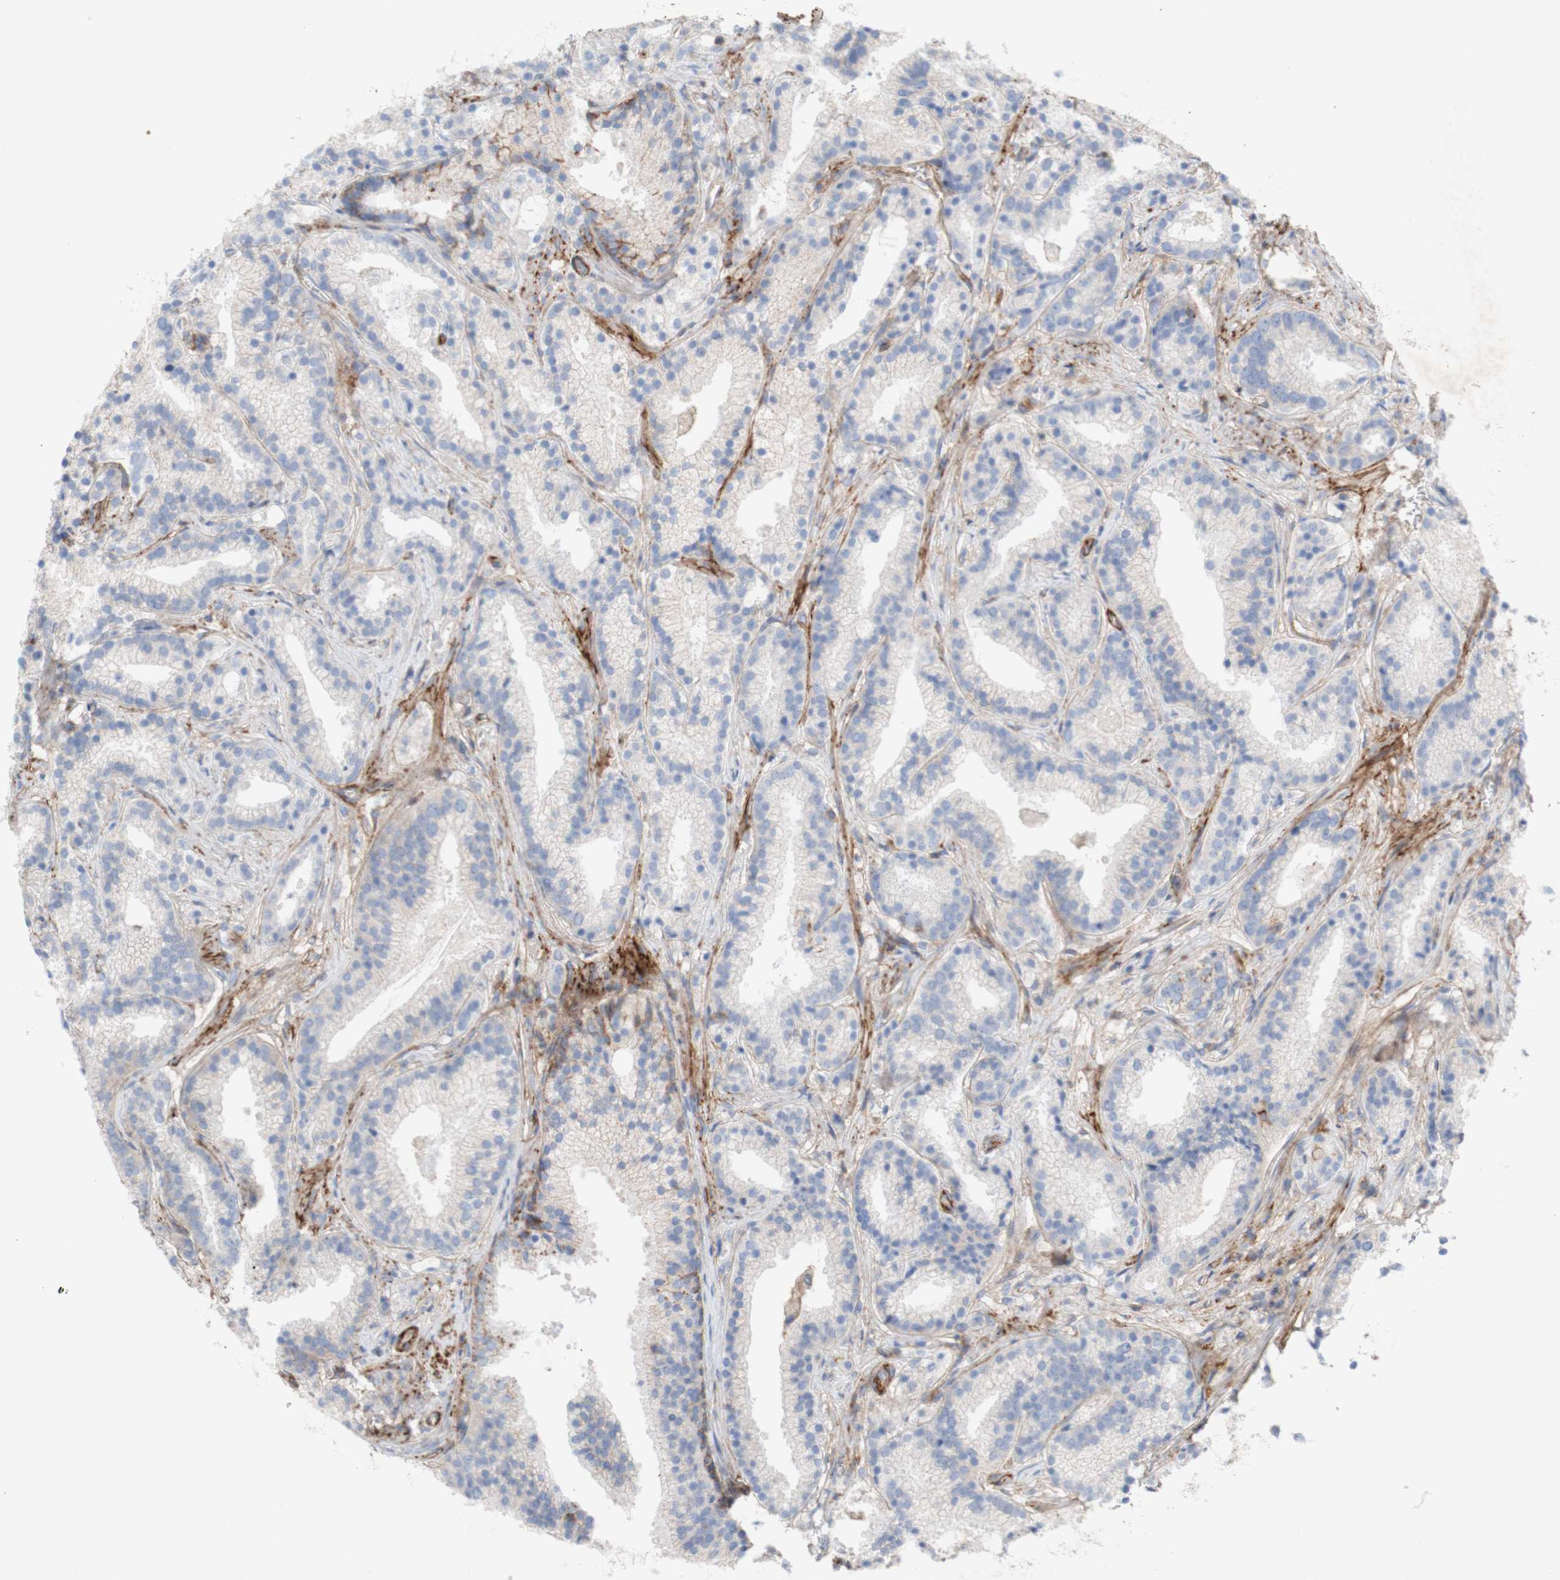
{"staining": {"intensity": "negative", "quantity": "none", "location": "none"}, "tissue": "prostate cancer", "cell_type": "Tumor cells", "image_type": "cancer", "snomed": [{"axis": "morphology", "description": "Adenocarcinoma, Low grade"}, {"axis": "topography", "description": "Prostate"}], "caption": "Immunohistochemistry of human prostate low-grade adenocarcinoma reveals no expression in tumor cells.", "gene": "ATP2A3", "patient": {"sex": "male", "age": 59}}